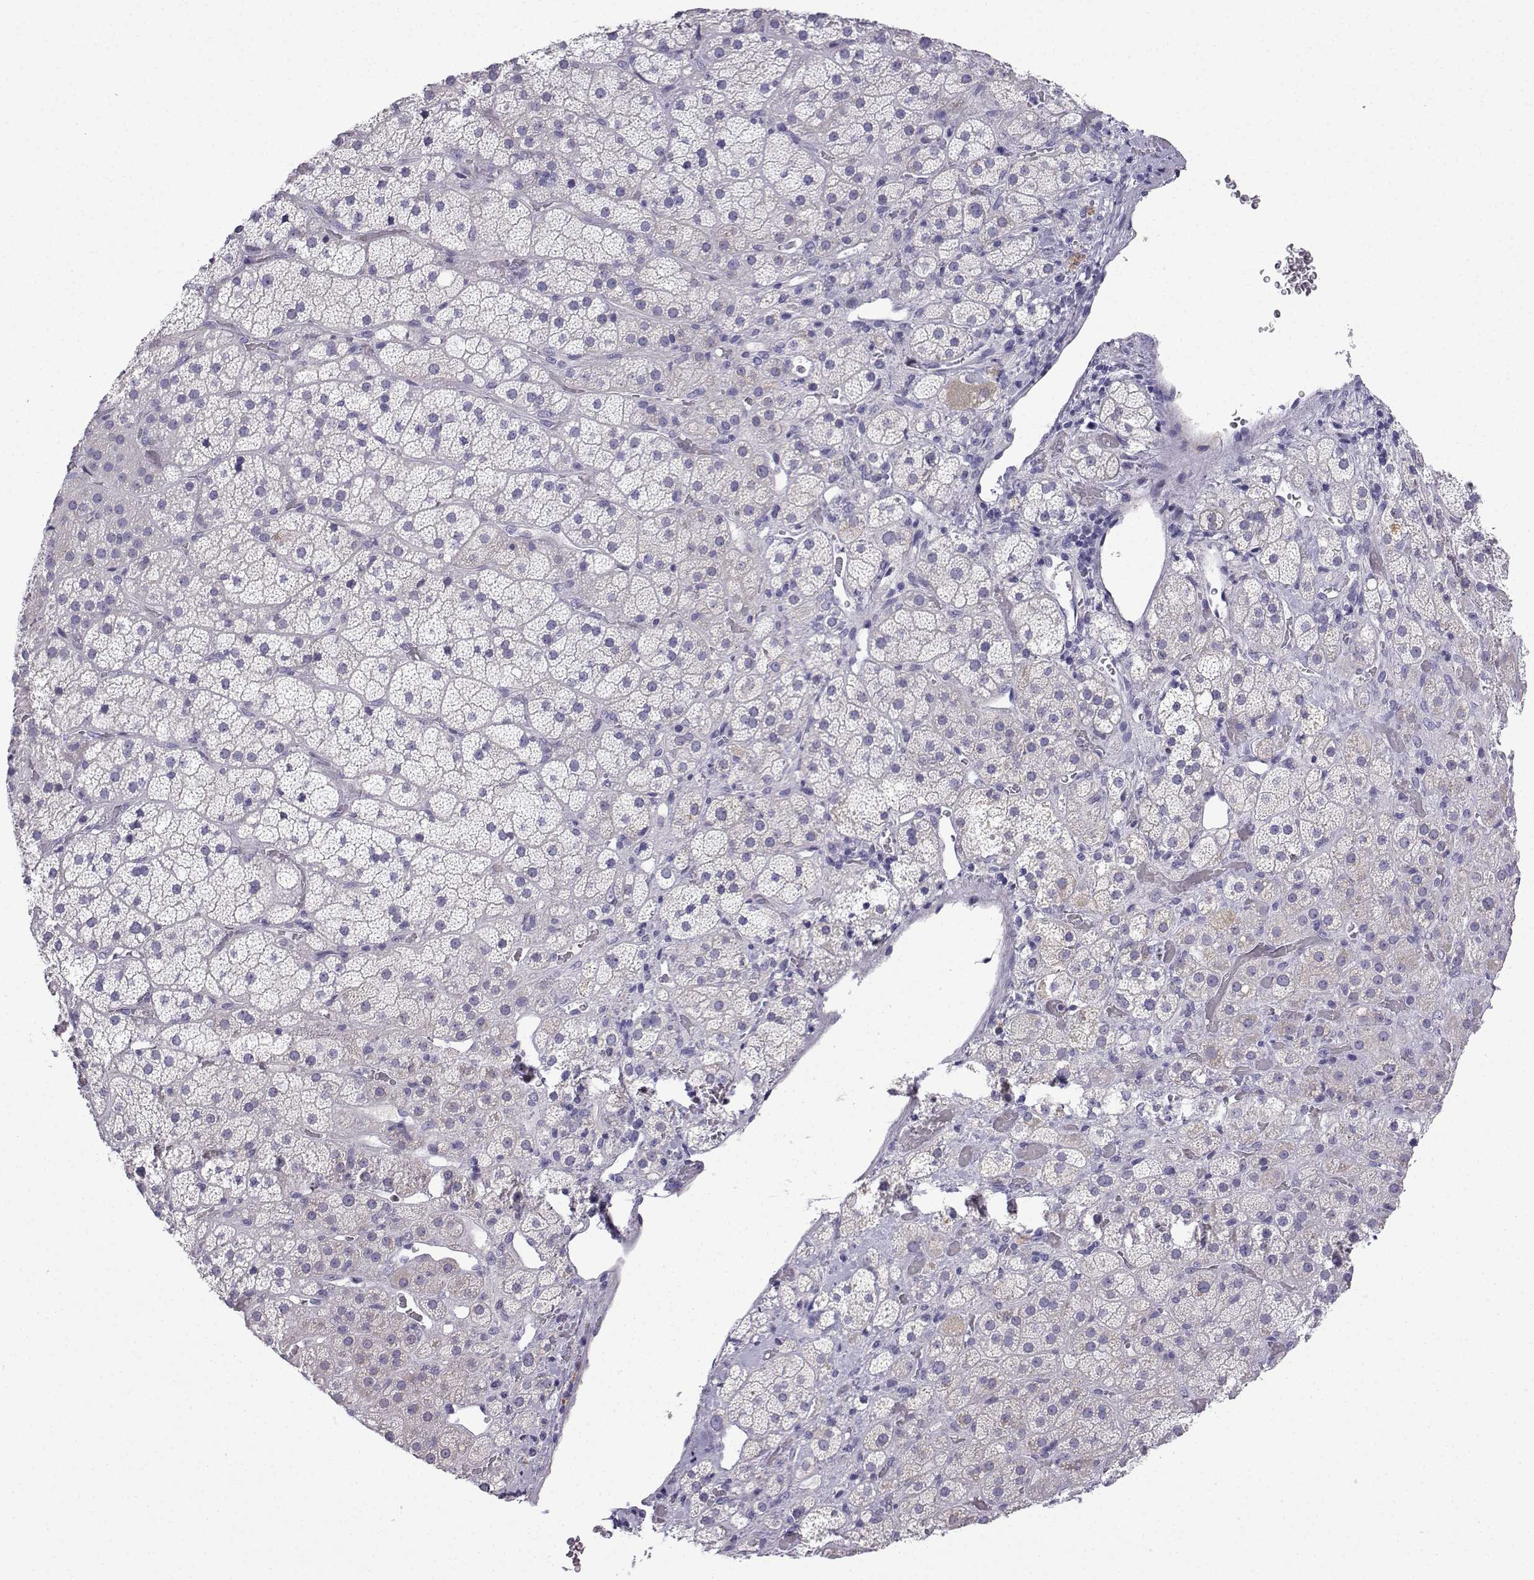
{"staining": {"intensity": "negative", "quantity": "none", "location": "none"}, "tissue": "adrenal gland", "cell_type": "Glandular cells", "image_type": "normal", "snomed": [{"axis": "morphology", "description": "Normal tissue, NOS"}, {"axis": "topography", "description": "Adrenal gland"}], "caption": "Histopathology image shows no significant protein staining in glandular cells of normal adrenal gland.", "gene": "SPACA7", "patient": {"sex": "male", "age": 57}}